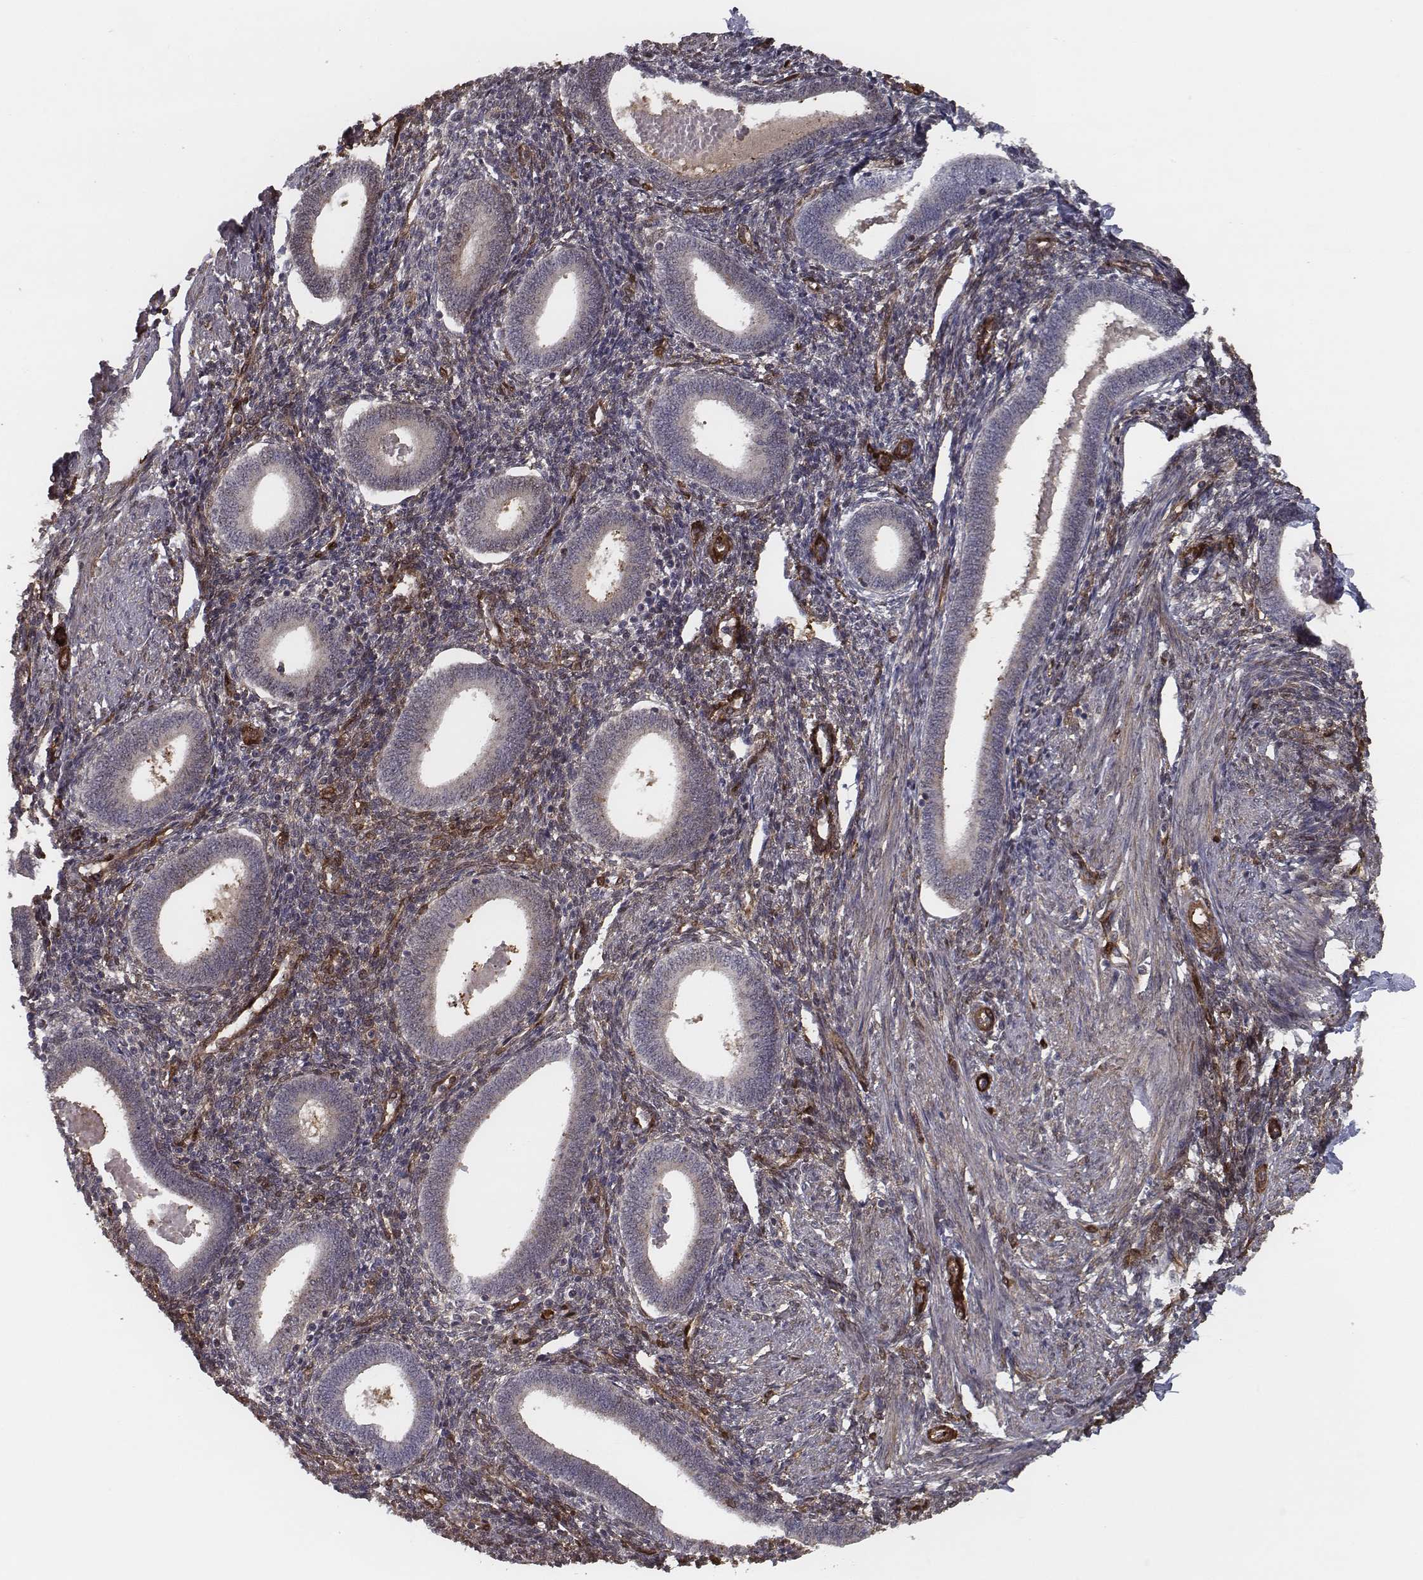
{"staining": {"intensity": "moderate", "quantity": "25%-75%", "location": "cytoplasmic/membranous"}, "tissue": "endometrium", "cell_type": "Cells in endometrial stroma", "image_type": "normal", "snomed": [{"axis": "morphology", "description": "Normal tissue, NOS"}, {"axis": "topography", "description": "Endometrium"}], "caption": "Immunohistochemistry (IHC) of normal endometrium reveals medium levels of moderate cytoplasmic/membranous positivity in approximately 25%-75% of cells in endometrial stroma. (DAB (3,3'-diaminobenzidine) IHC, brown staining for protein, blue staining for nuclei).", "gene": "ISYNA1", "patient": {"sex": "female", "age": 42}}